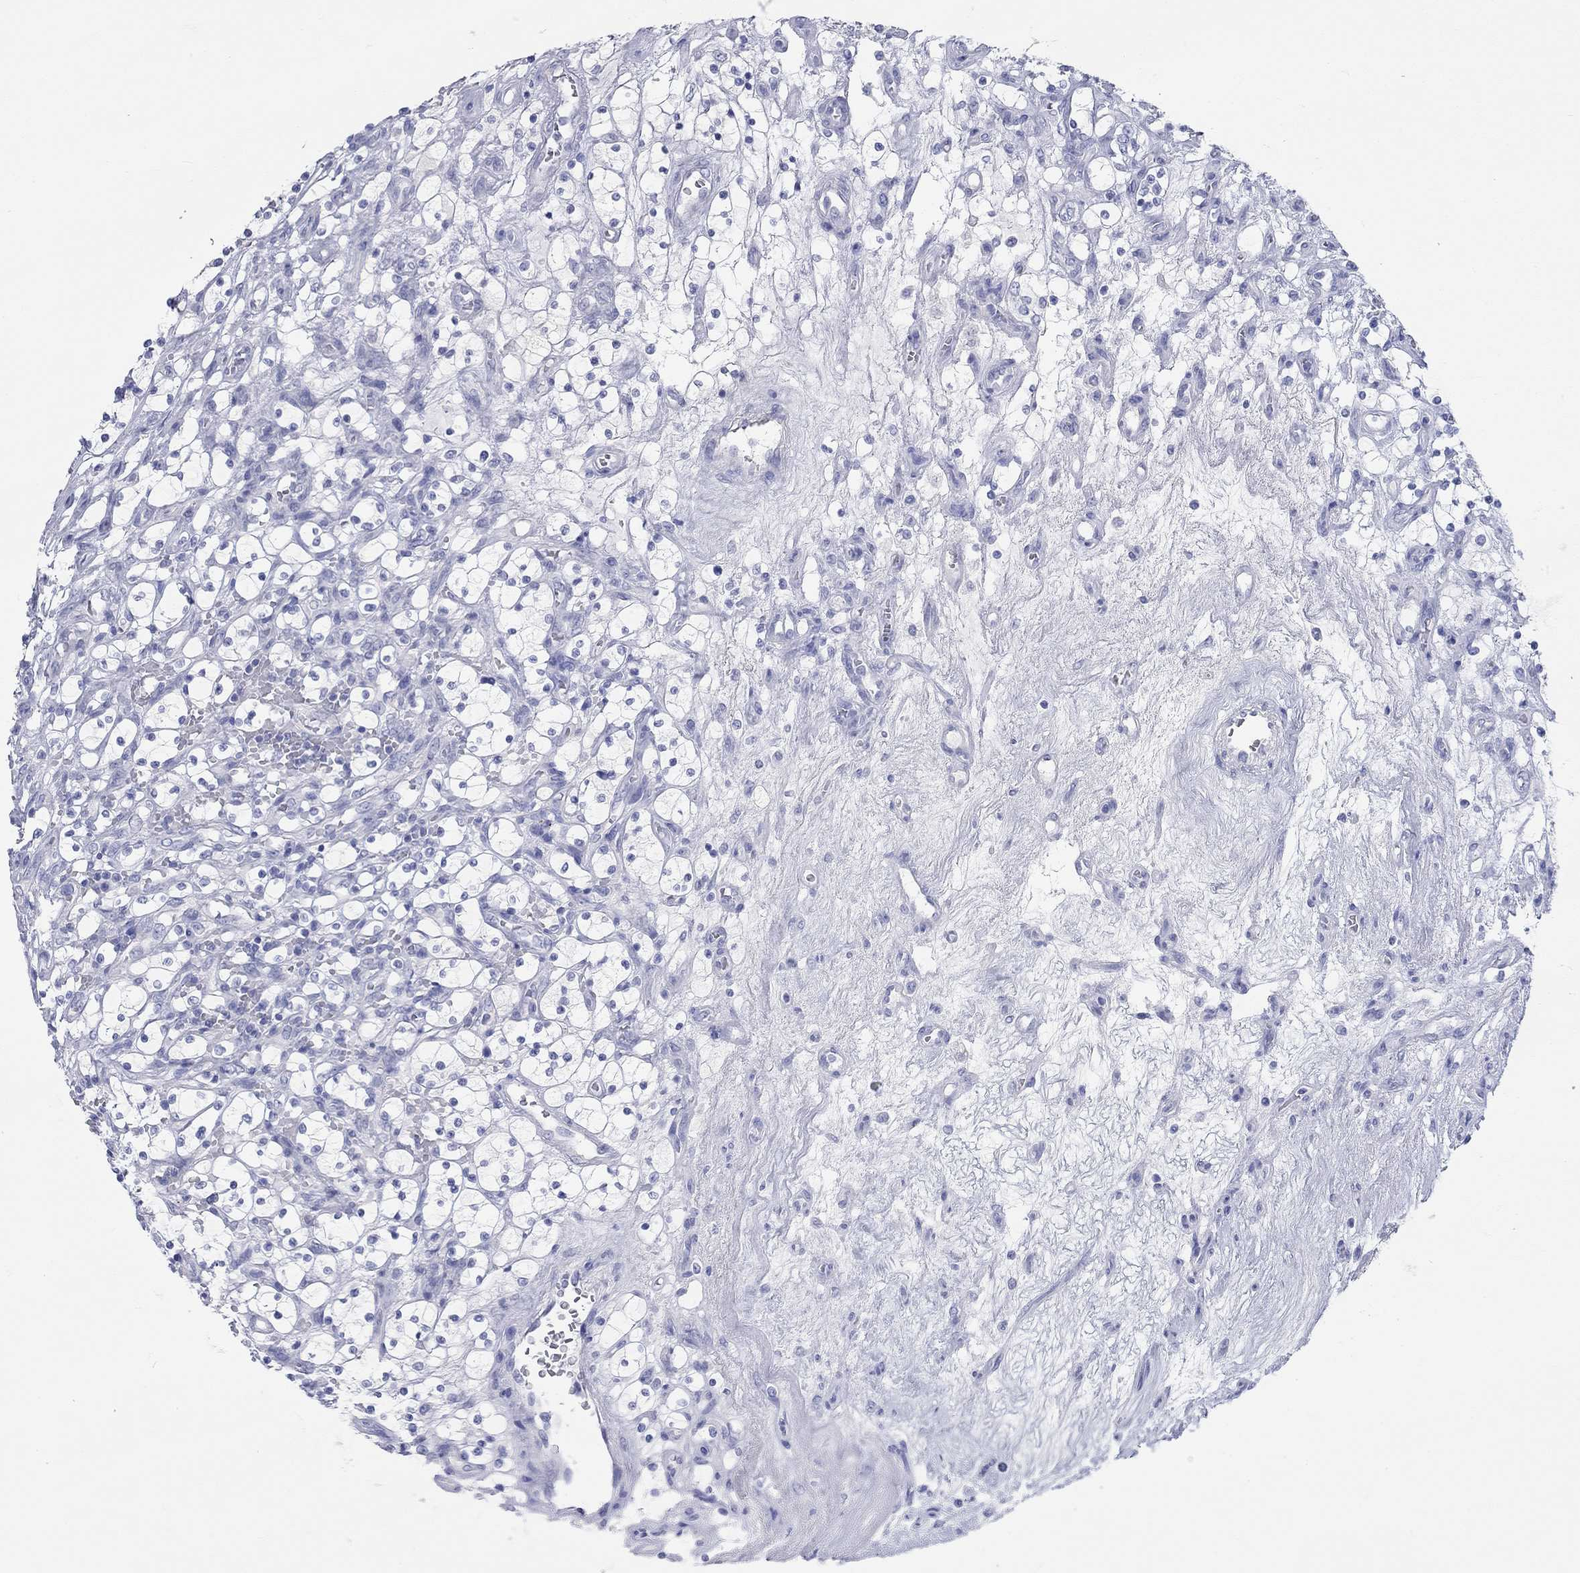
{"staining": {"intensity": "negative", "quantity": "none", "location": "none"}, "tissue": "renal cancer", "cell_type": "Tumor cells", "image_type": "cancer", "snomed": [{"axis": "morphology", "description": "Adenocarcinoma, NOS"}, {"axis": "topography", "description": "Kidney"}], "caption": "High power microscopy image of an IHC image of renal cancer (adenocarcinoma), revealing no significant expression in tumor cells.", "gene": "SPATA9", "patient": {"sex": "female", "age": 69}}